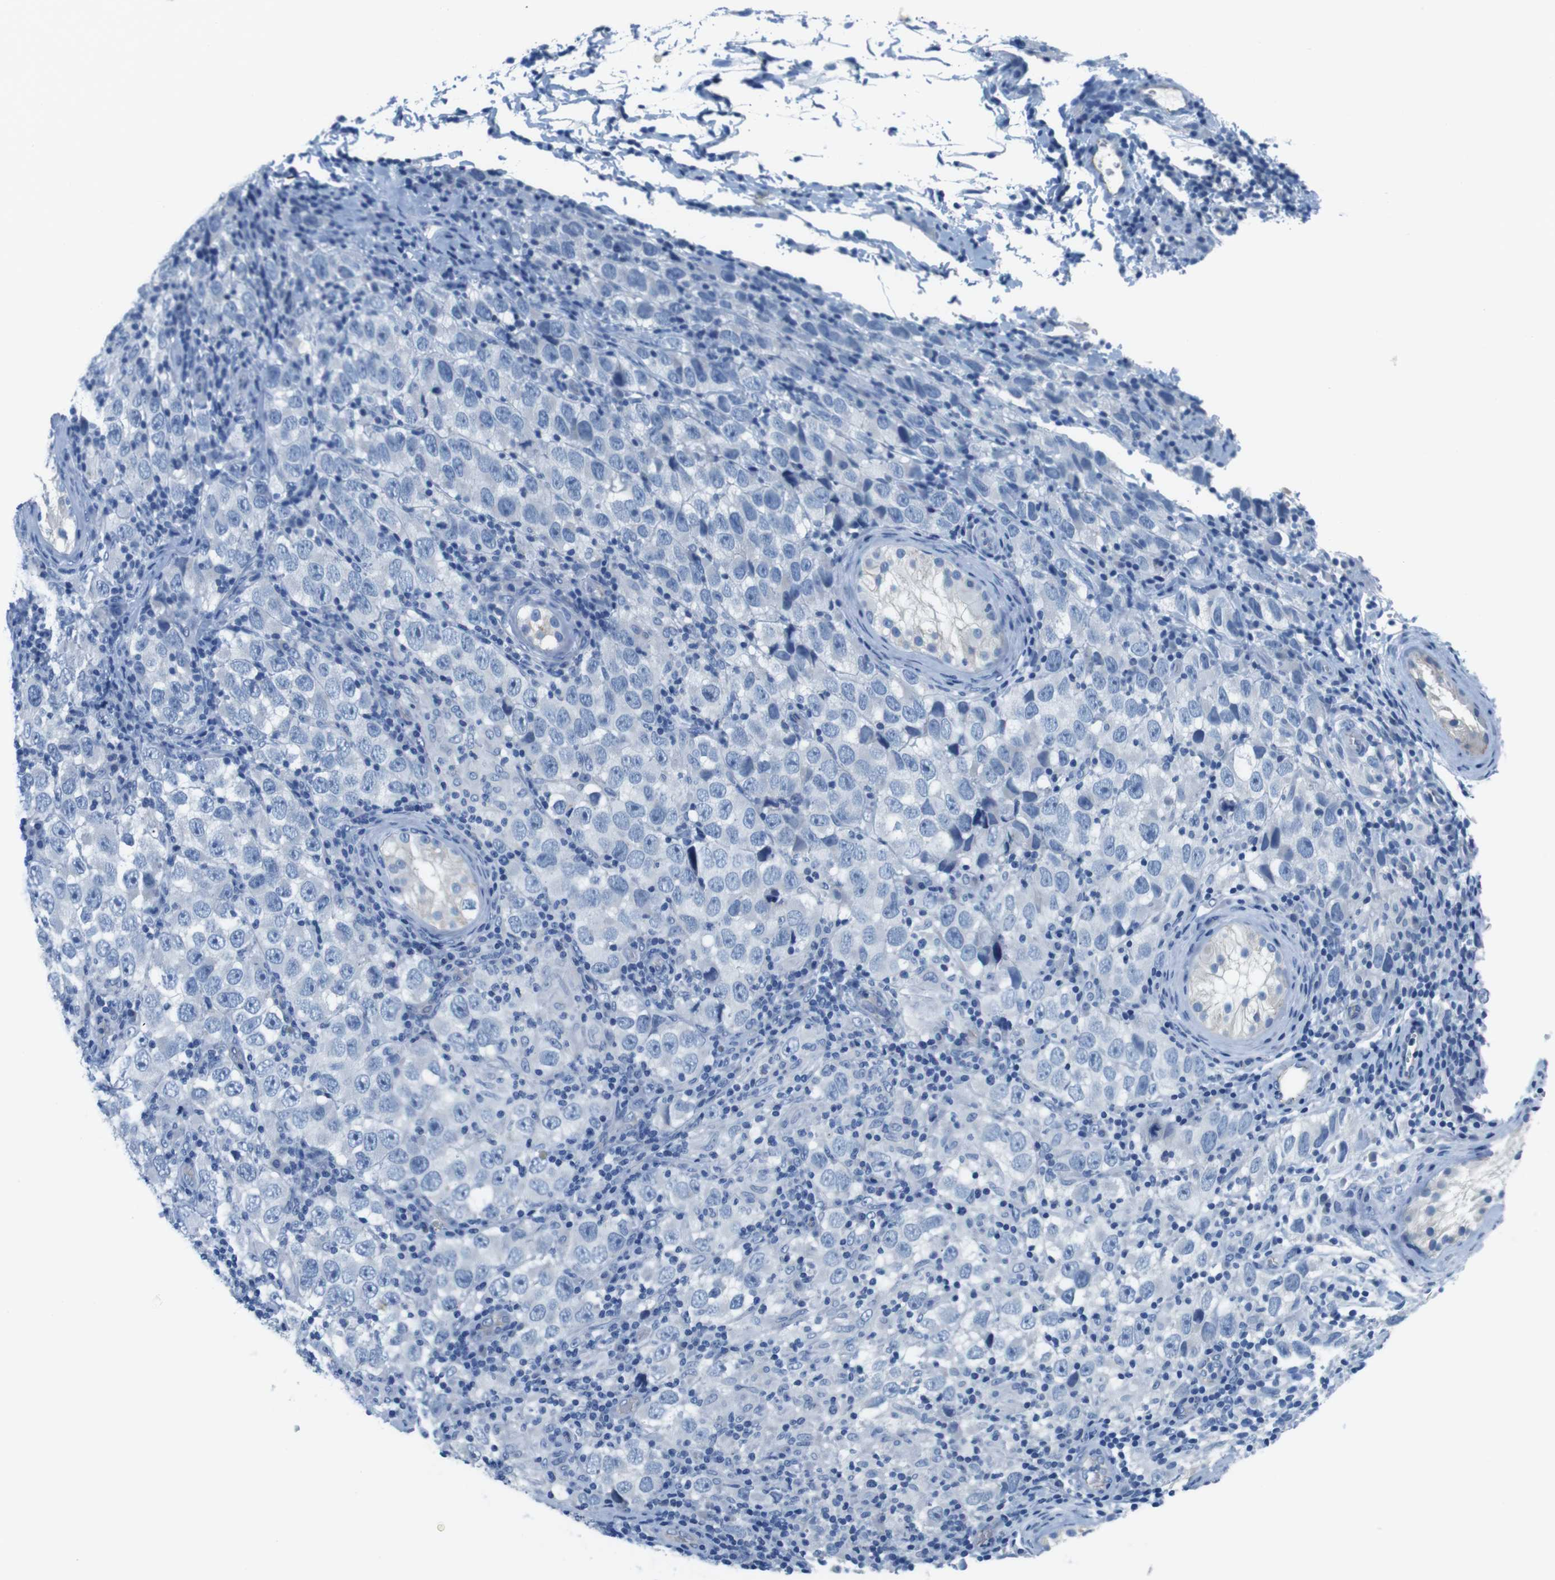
{"staining": {"intensity": "negative", "quantity": "none", "location": "none"}, "tissue": "testis cancer", "cell_type": "Tumor cells", "image_type": "cancer", "snomed": [{"axis": "morphology", "description": "Carcinoma, Embryonal, NOS"}, {"axis": "topography", "description": "Testis"}], "caption": "Micrograph shows no protein positivity in tumor cells of embryonal carcinoma (testis) tissue. Nuclei are stained in blue.", "gene": "SLC6A6", "patient": {"sex": "male", "age": 21}}